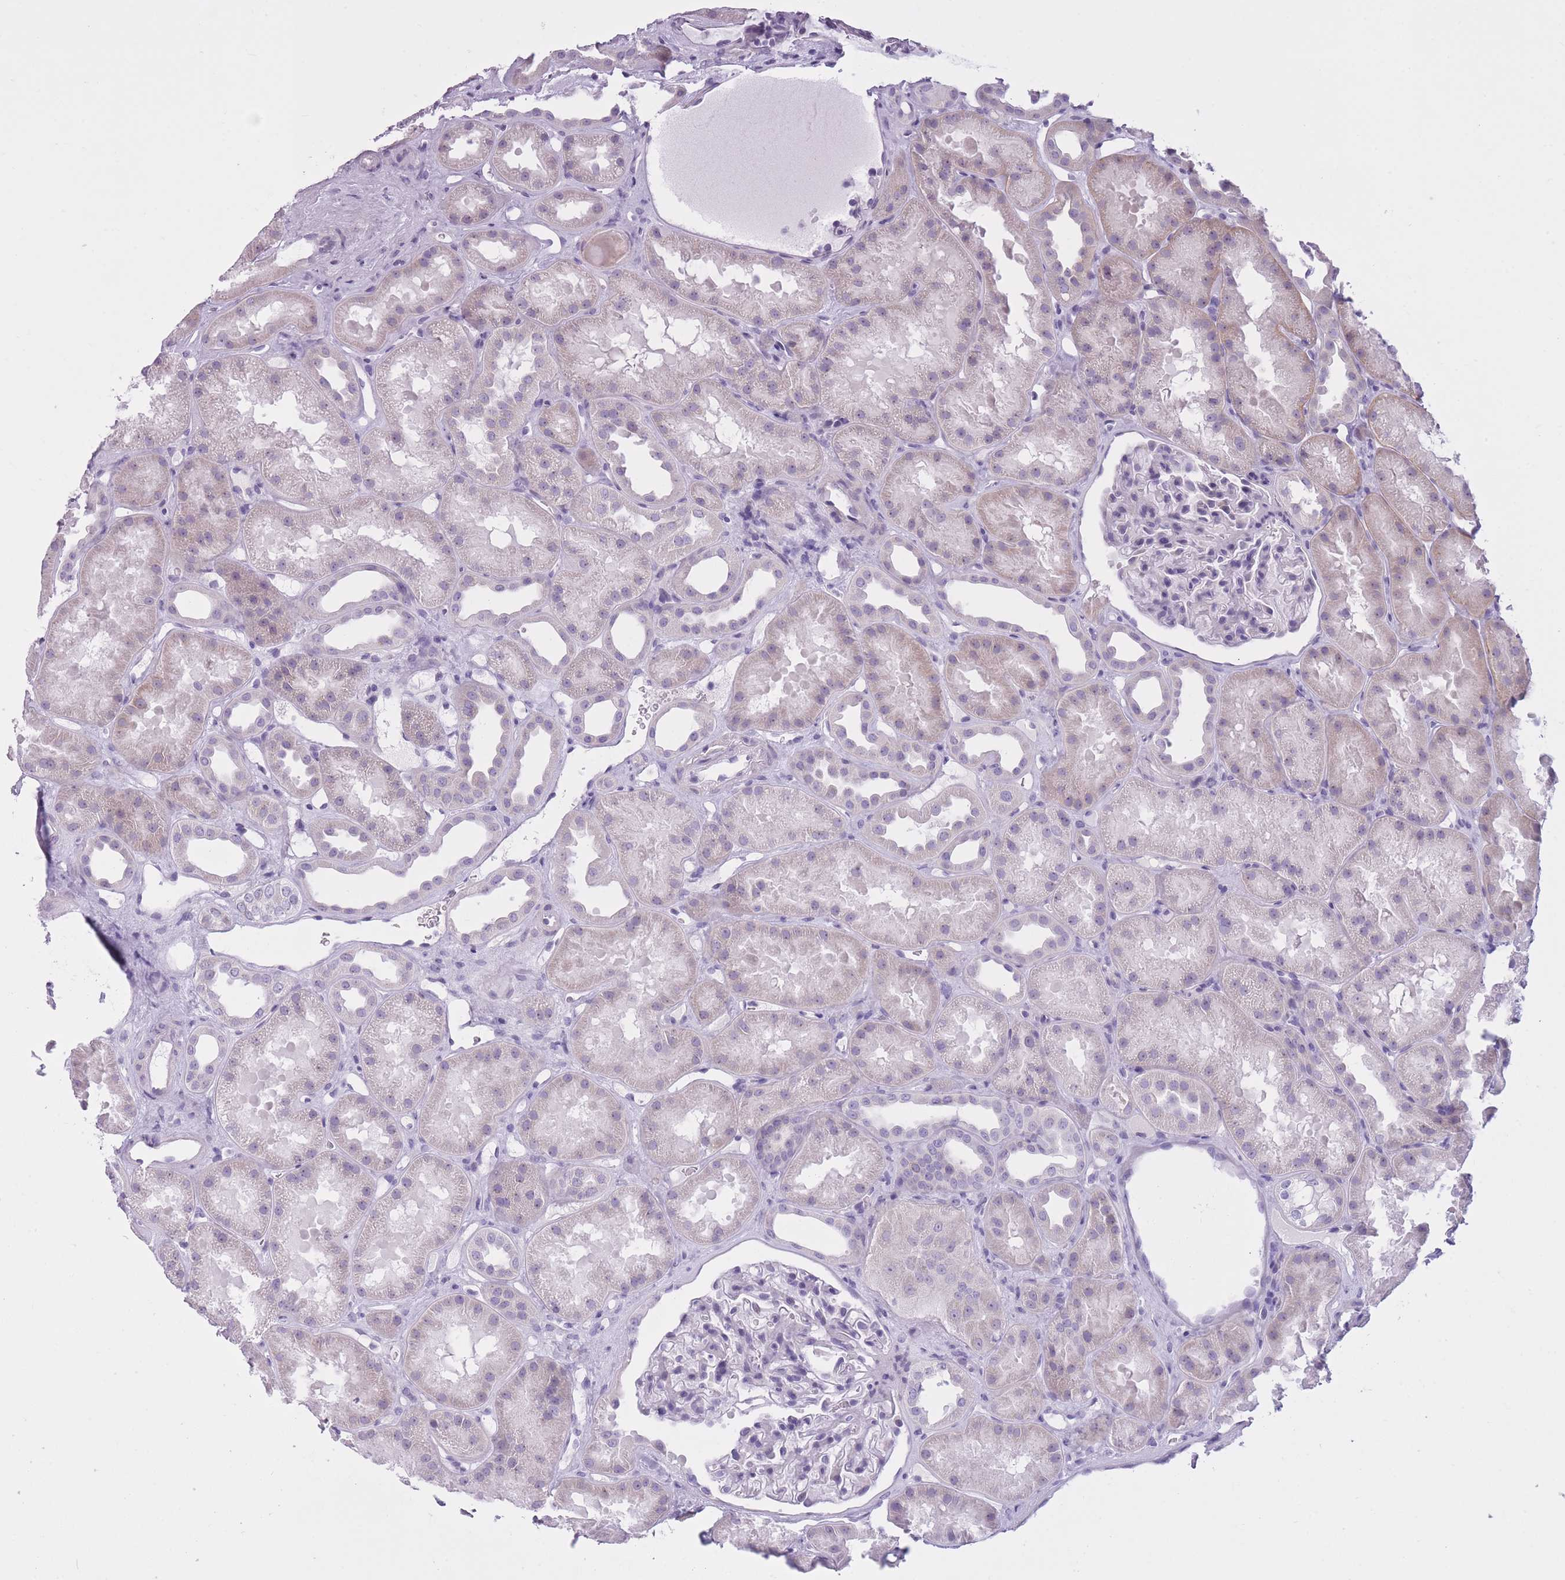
{"staining": {"intensity": "negative", "quantity": "none", "location": "none"}, "tissue": "kidney", "cell_type": "Cells in glomeruli", "image_type": "normal", "snomed": [{"axis": "morphology", "description": "Normal tissue, NOS"}, {"axis": "topography", "description": "Kidney"}], "caption": "Immunohistochemistry of unremarkable kidney exhibits no staining in cells in glomeruli.", "gene": "GOLGA6A", "patient": {"sex": "male", "age": 61}}